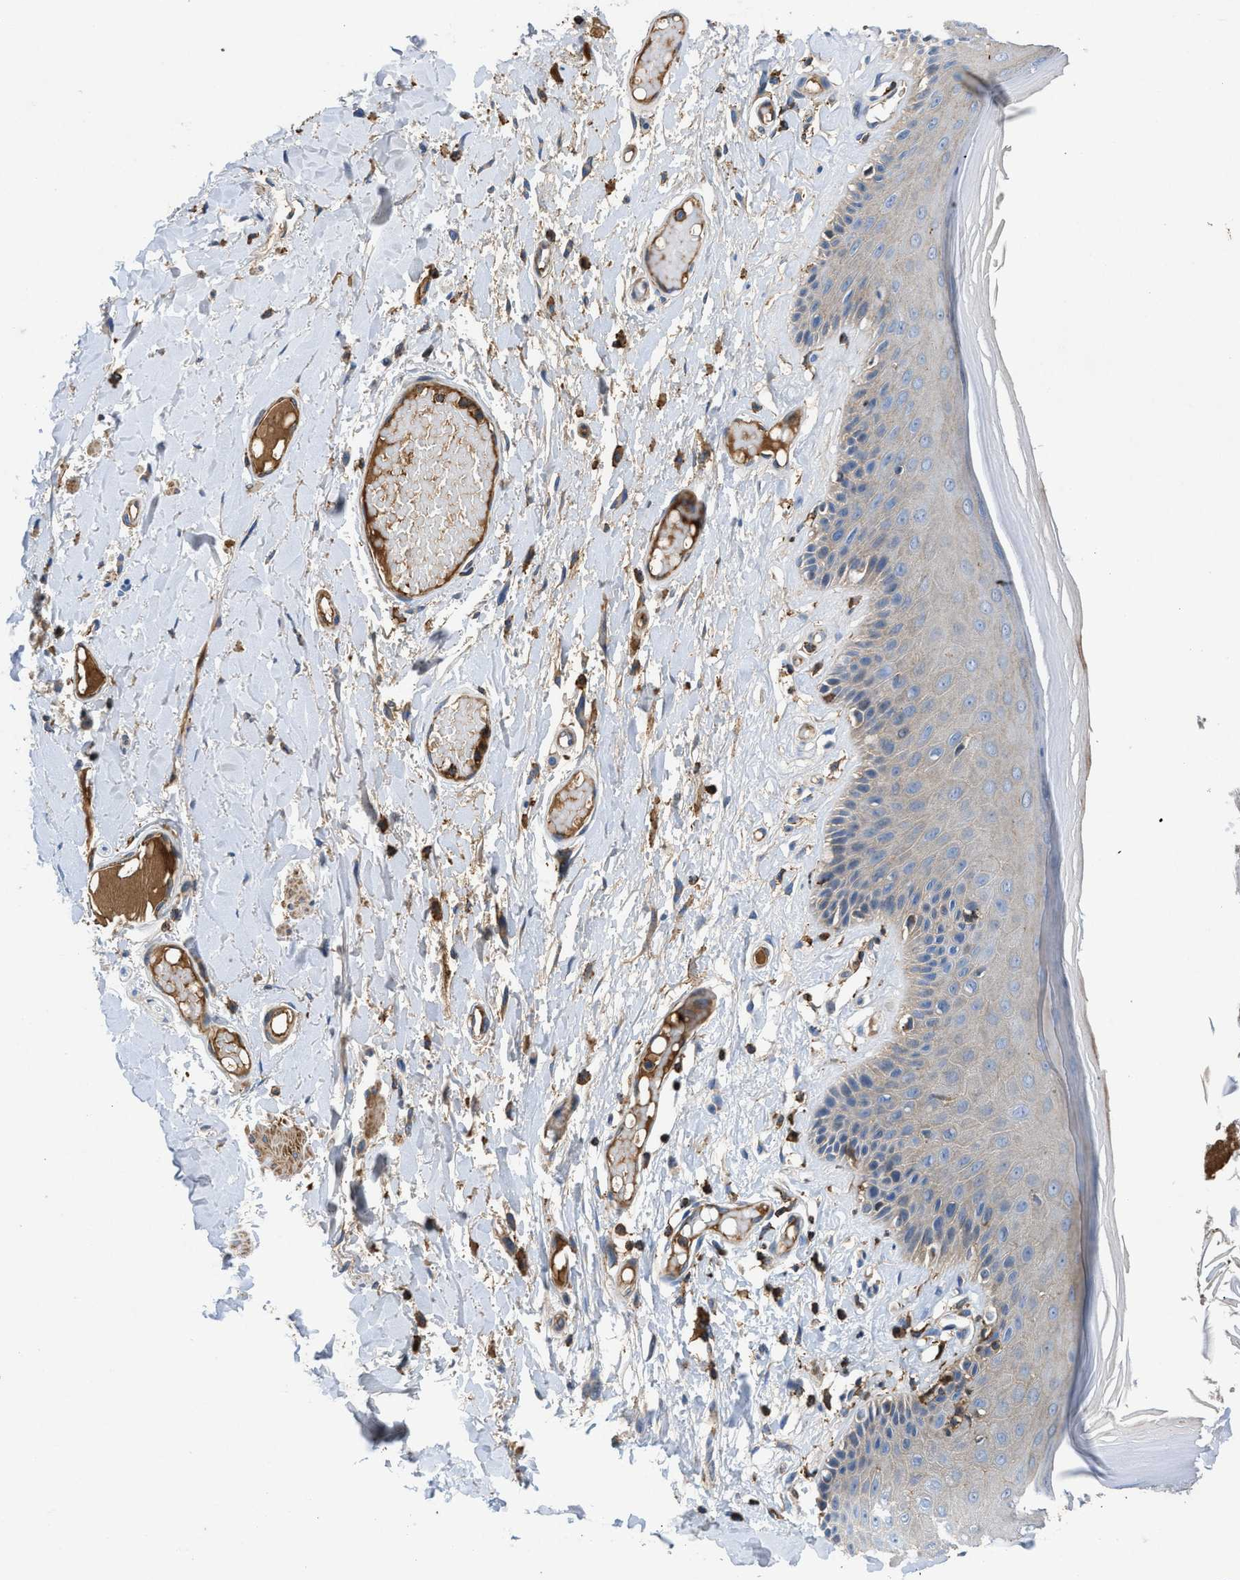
{"staining": {"intensity": "weak", "quantity": "<25%", "location": "cytoplasmic/membranous"}, "tissue": "skin", "cell_type": "Epidermal cells", "image_type": "normal", "snomed": [{"axis": "morphology", "description": "Normal tissue, NOS"}, {"axis": "topography", "description": "Vulva"}], "caption": "Micrograph shows no protein staining in epidermal cells of benign skin.", "gene": "ATP6V0D1", "patient": {"sex": "female", "age": 73}}